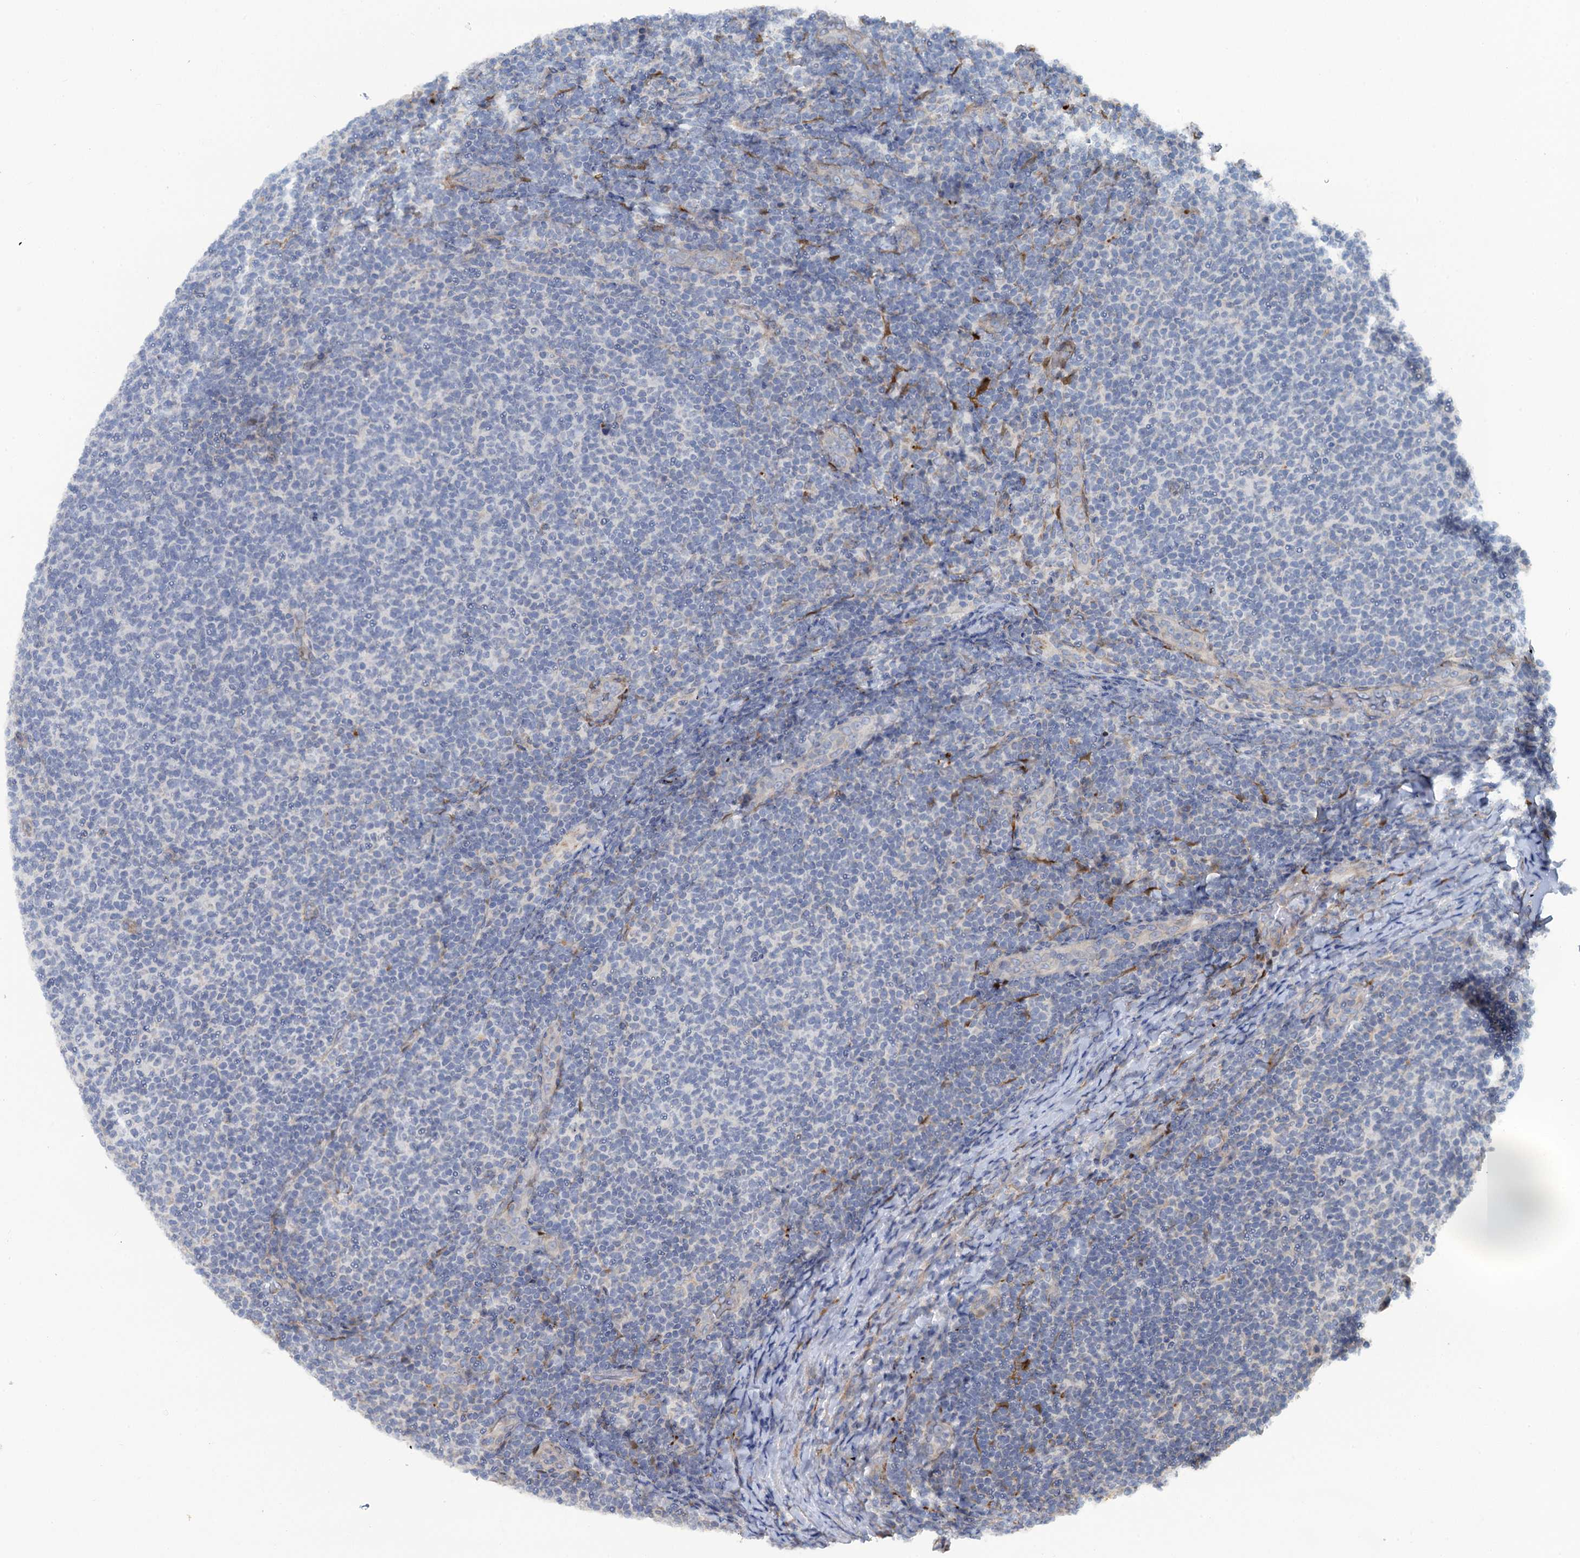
{"staining": {"intensity": "negative", "quantity": "none", "location": "none"}, "tissue": "lymphoma", "cell_type": "Tumor cells", "image_type": "cancer", "snomed": [{"axis": "morphology", "description": "Malignant lymphoma, non-Hodgkin's type, Low grade"}, {"axis": "topography", "description": "Lymph node"}], "caption": "Tumor cells are negative for protein expression in human lymphoma.", "gene": "POGLUT3", "patient": {"sex": "male", "age": 66}}